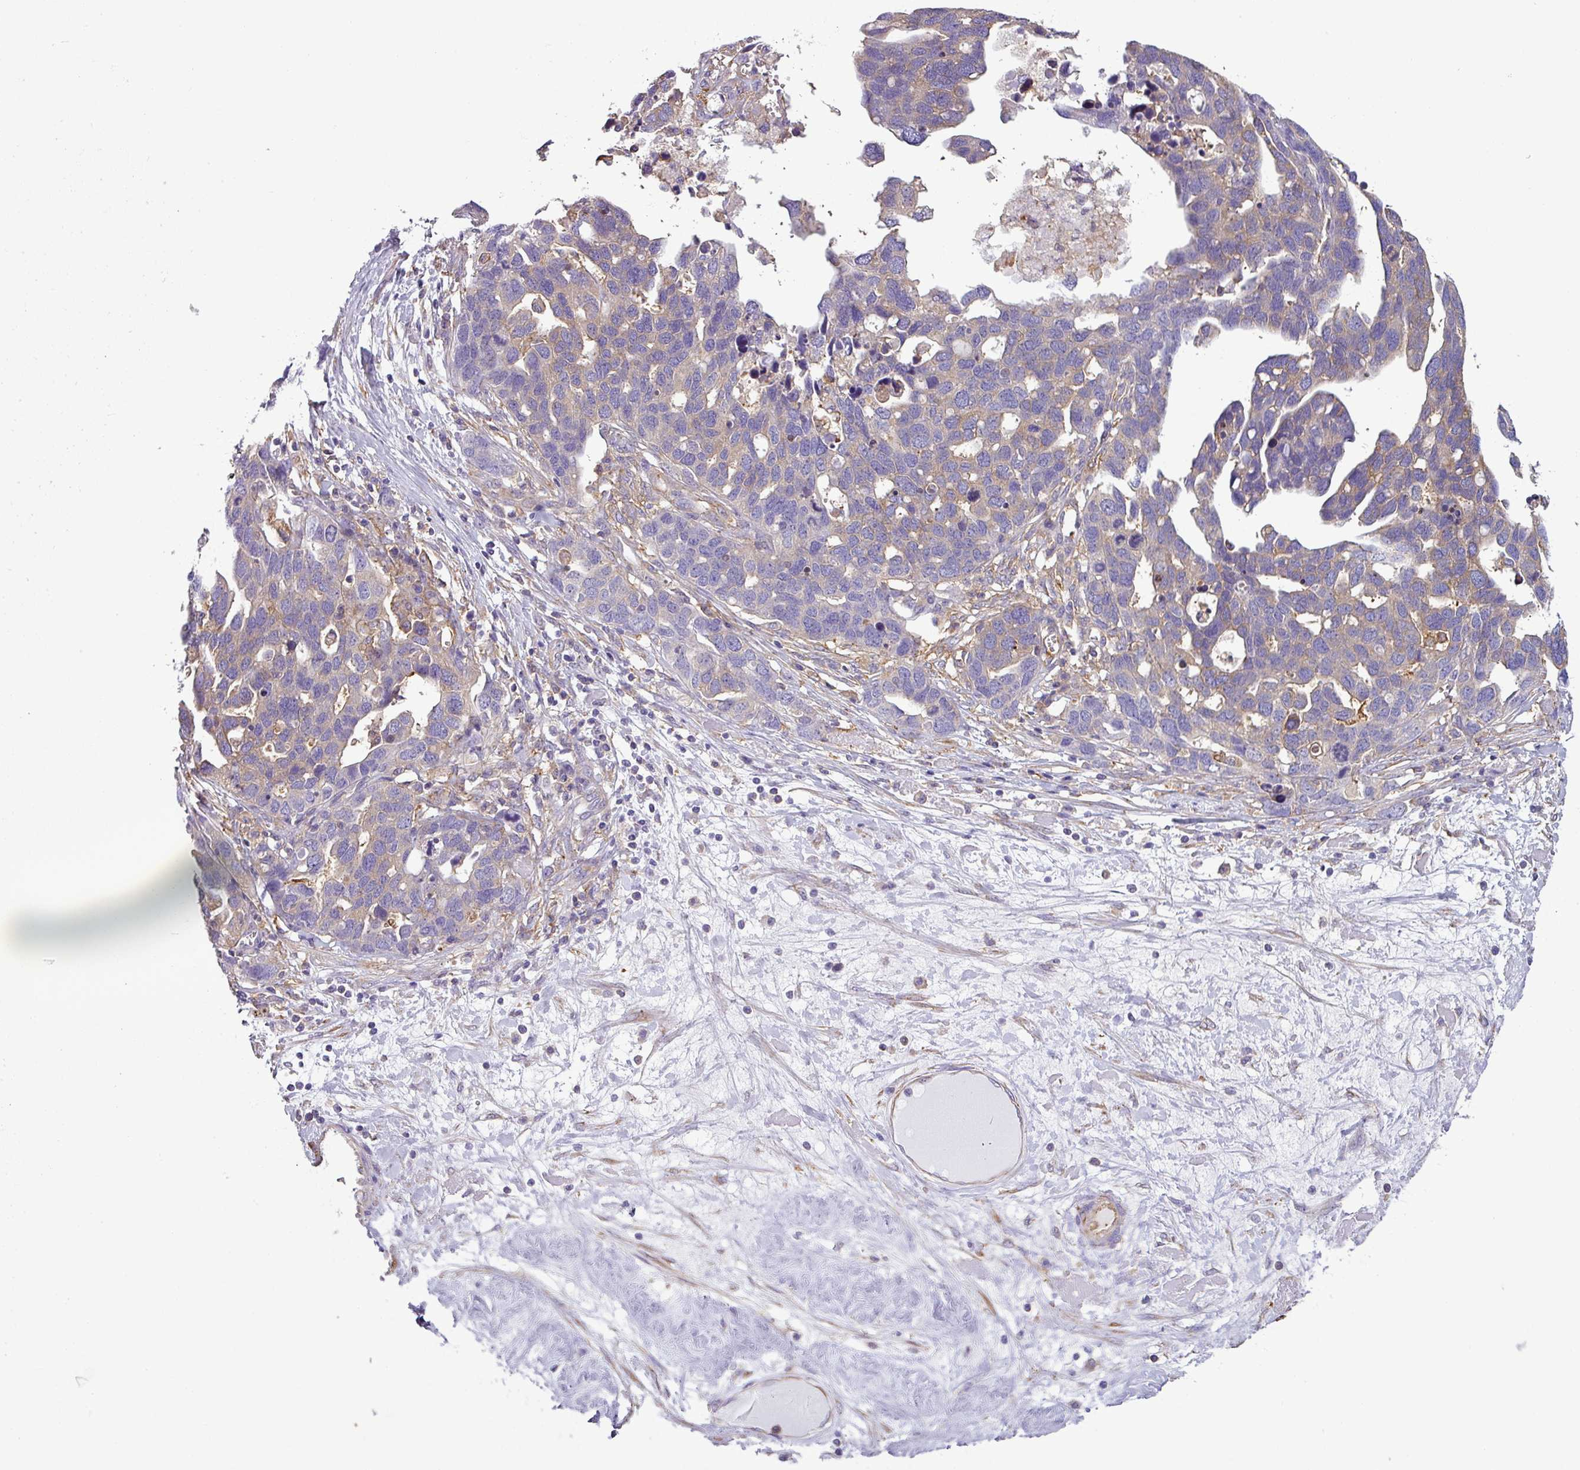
{"staining": {"intensity": "weak", "quantity": "25%-75%", "location": "cytoplasmic/membranous"}, "tissue": "ovarian cancer", "cell_type": "Tumor cells", "image_type": "cancer", "snomed": [{"axis": "morphology", "description": "Cystadenocarcinoma, serous, NOS"}, {"axis": "topography", "description": "Ovary"}], "caption": "Ovarian cancer was stained to show a protein in brown. There is low levels of weak cytoplasmic/membranous expression in approximately 25%-75% of tumor cells.", "gene": "XNDC1N", "patient": {"sex": "female", "age": 54}}